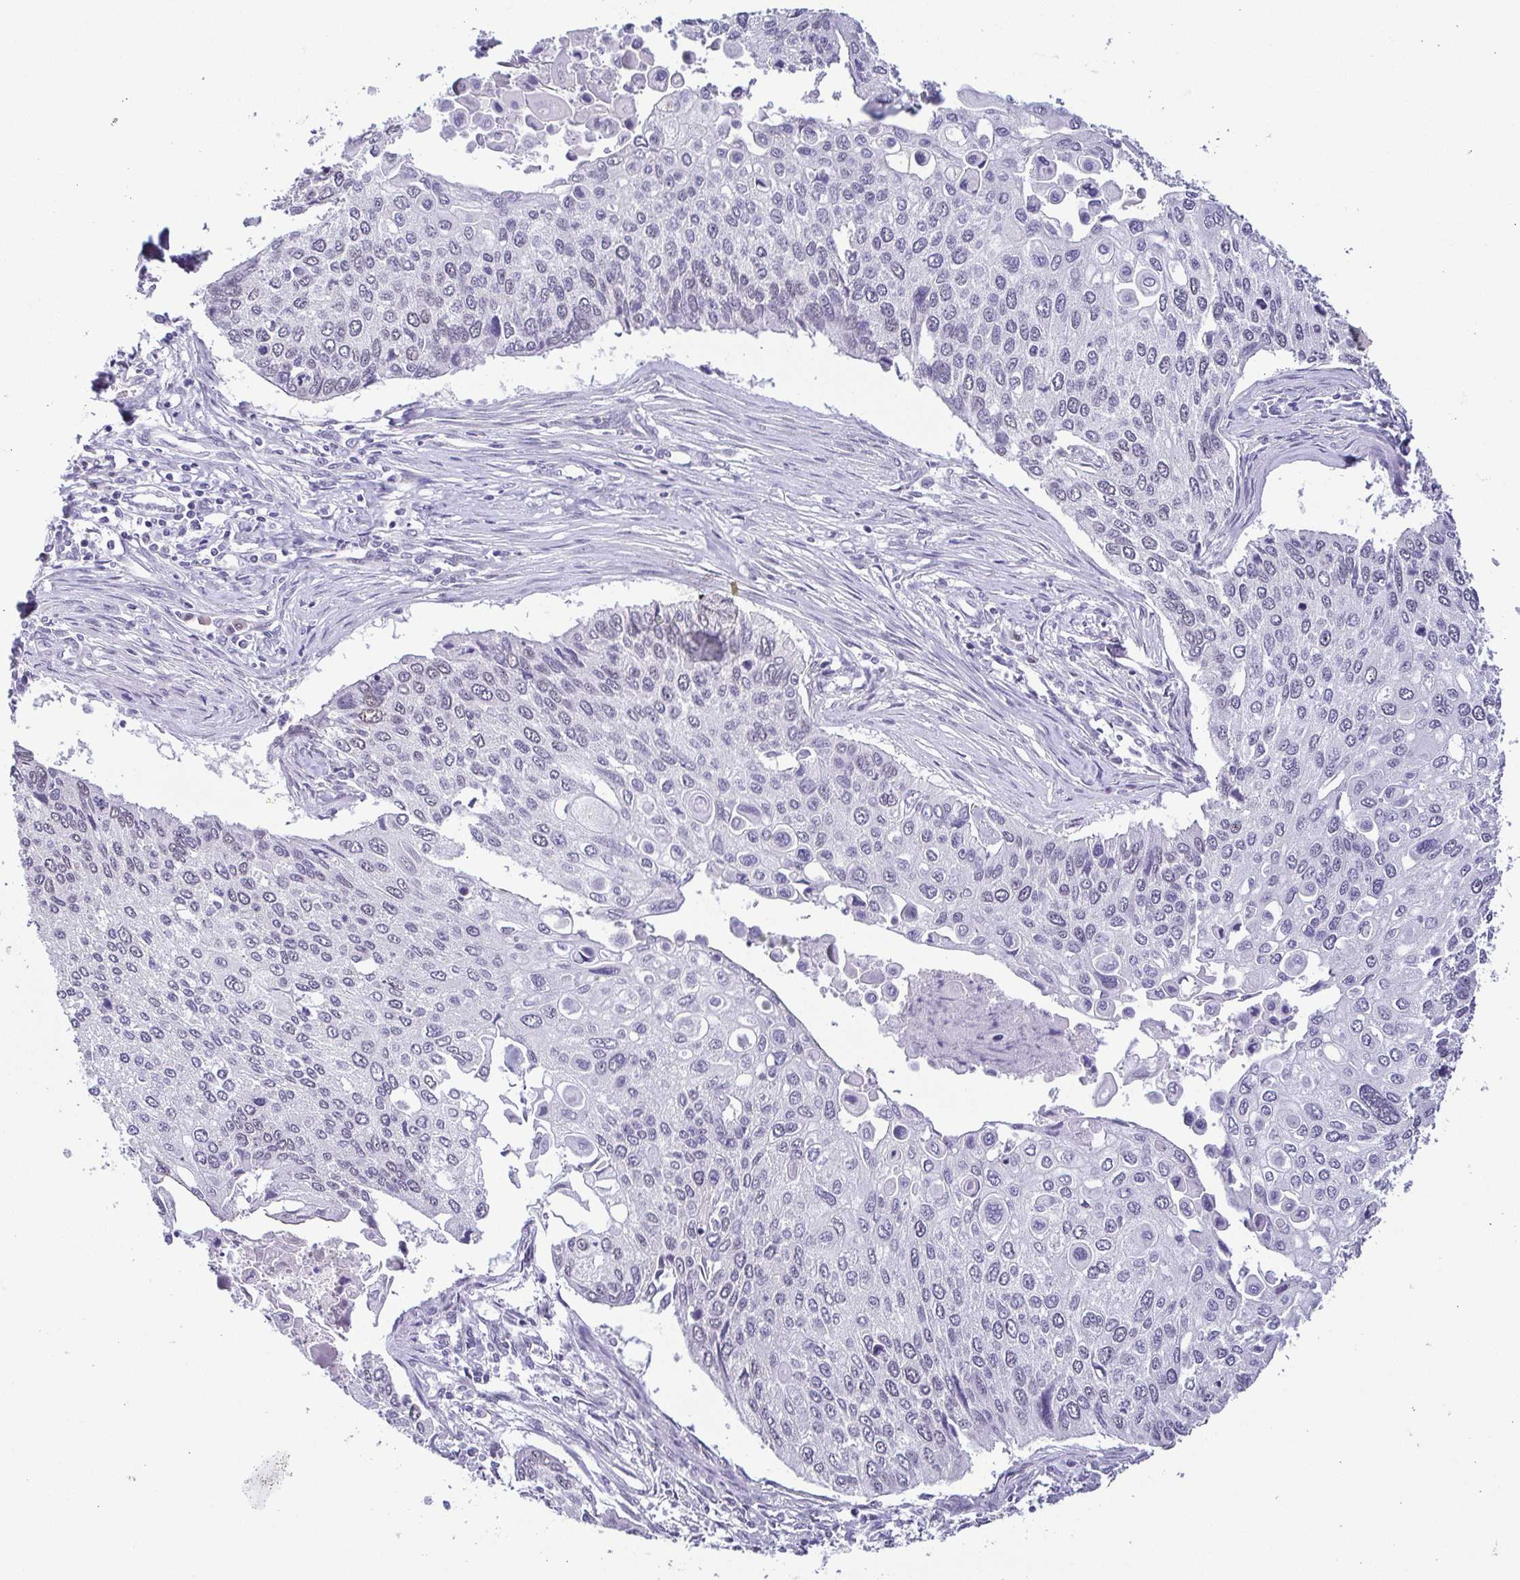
{"staining": {"intensity": "negative", "quantity": "none", "location": "none"}, "tissue": "lung cancer", "cell_type": "Tumor cells", "image_type": "cancer", "snomed": [{"axis": "morphology", "description": "Squamous cell carcinoma, NOS"}, {"axis": "morphology", "description": "Squamous cell carcinoma, metastatic, NOS"}, {"axis": "topography", "description": "Lung"}], "caption": "A micrograph of lung cancer stained for a protein demonstrates no brown staining in tumor cells.", "gene": "TCF3", "patient": {"sex": "male", "age": 63}}